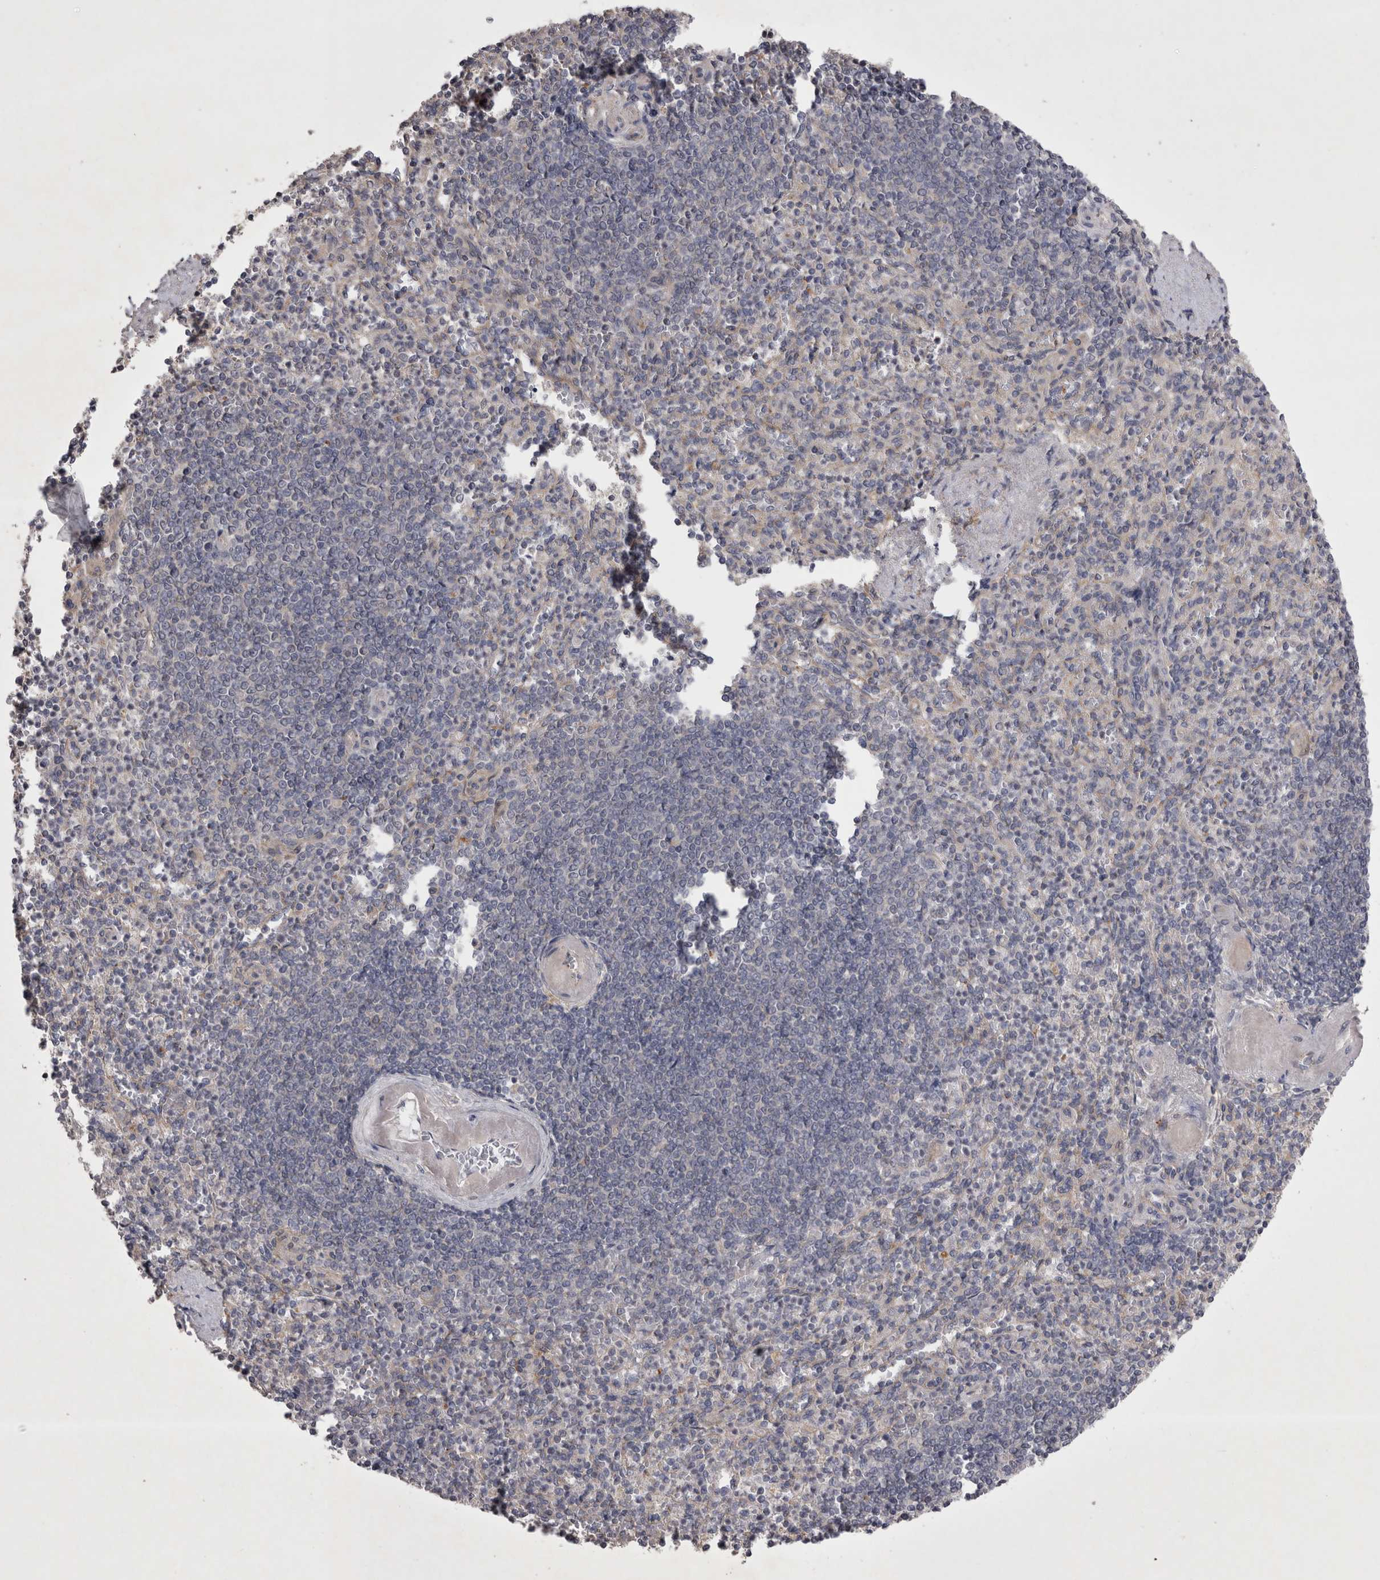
{"staining": {"intensity": "negative", "quantity": "none", "location": "none"}, "tissue": "spleen", "cell_type": "Cells in red pulp", "image_type": "normal", "snomed": [{"axis": "morphology", "description": "Normal tissue, NOS"}, {"axis": "topography", "description": "Spleen"}], "caption": "IHC histopathology image of normal human spleen stained for a protein (brown), which reveals no expression in cells in red pulp.", "gene": "CTBS", "patient": {"sex": "female", "age": 74}}